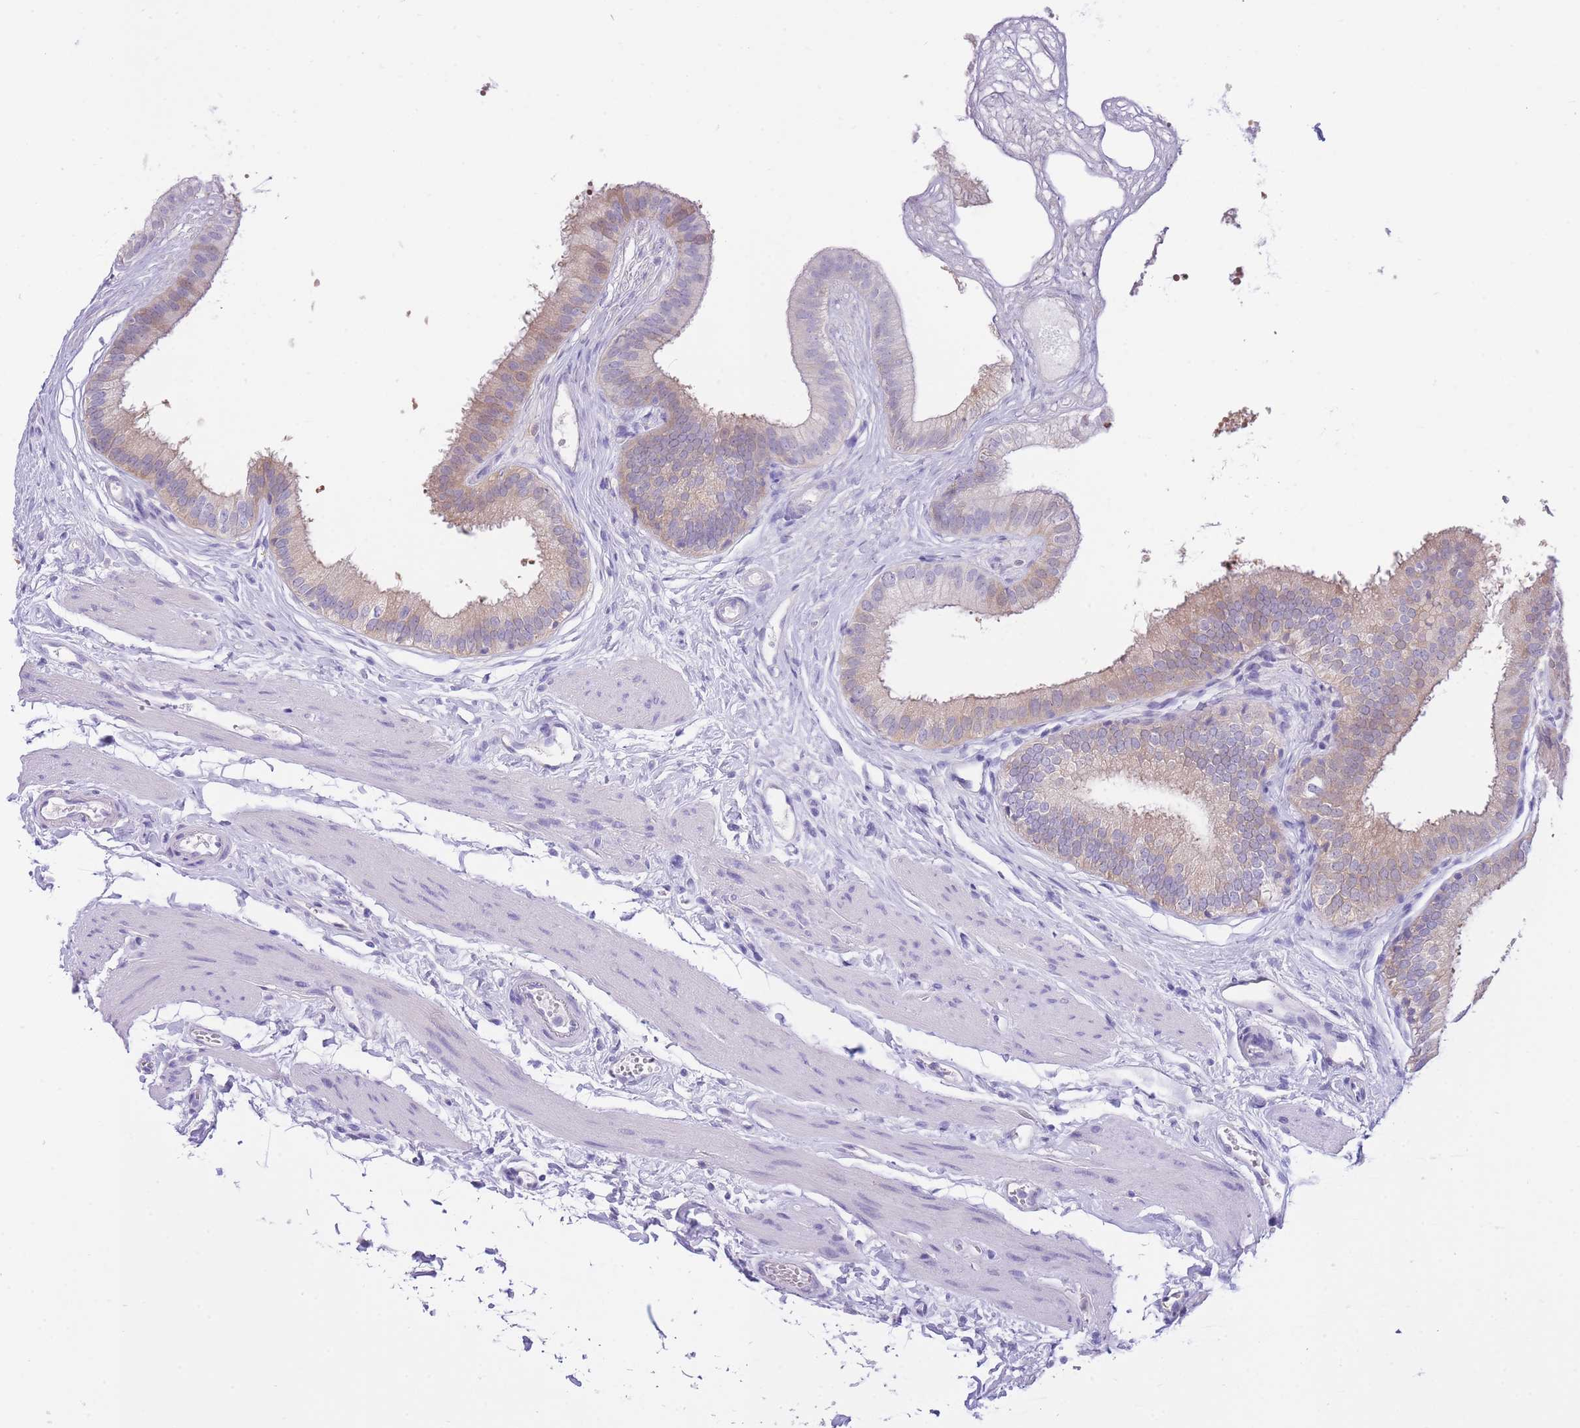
{"staining": {"intensity": "weak", "quantity": "25%-75%", "location": "cytoplasmic/membranous"}, "tissue": "gallbladder", "cell_type": "Glandular cells", "image_type": "normal", "snomed": [{"axis": "morphology", "description": "Normal tissue, NOS"}, {"axis": "topography", "description": "Gallbladder"}], "caption": "The immunohistochemical stain shows weak cytoplasmic/membranous positivity in glandular cells of benign gallbladder.", "gene": "NAMPT", "patient": {"sex": "female", "age": 54}}